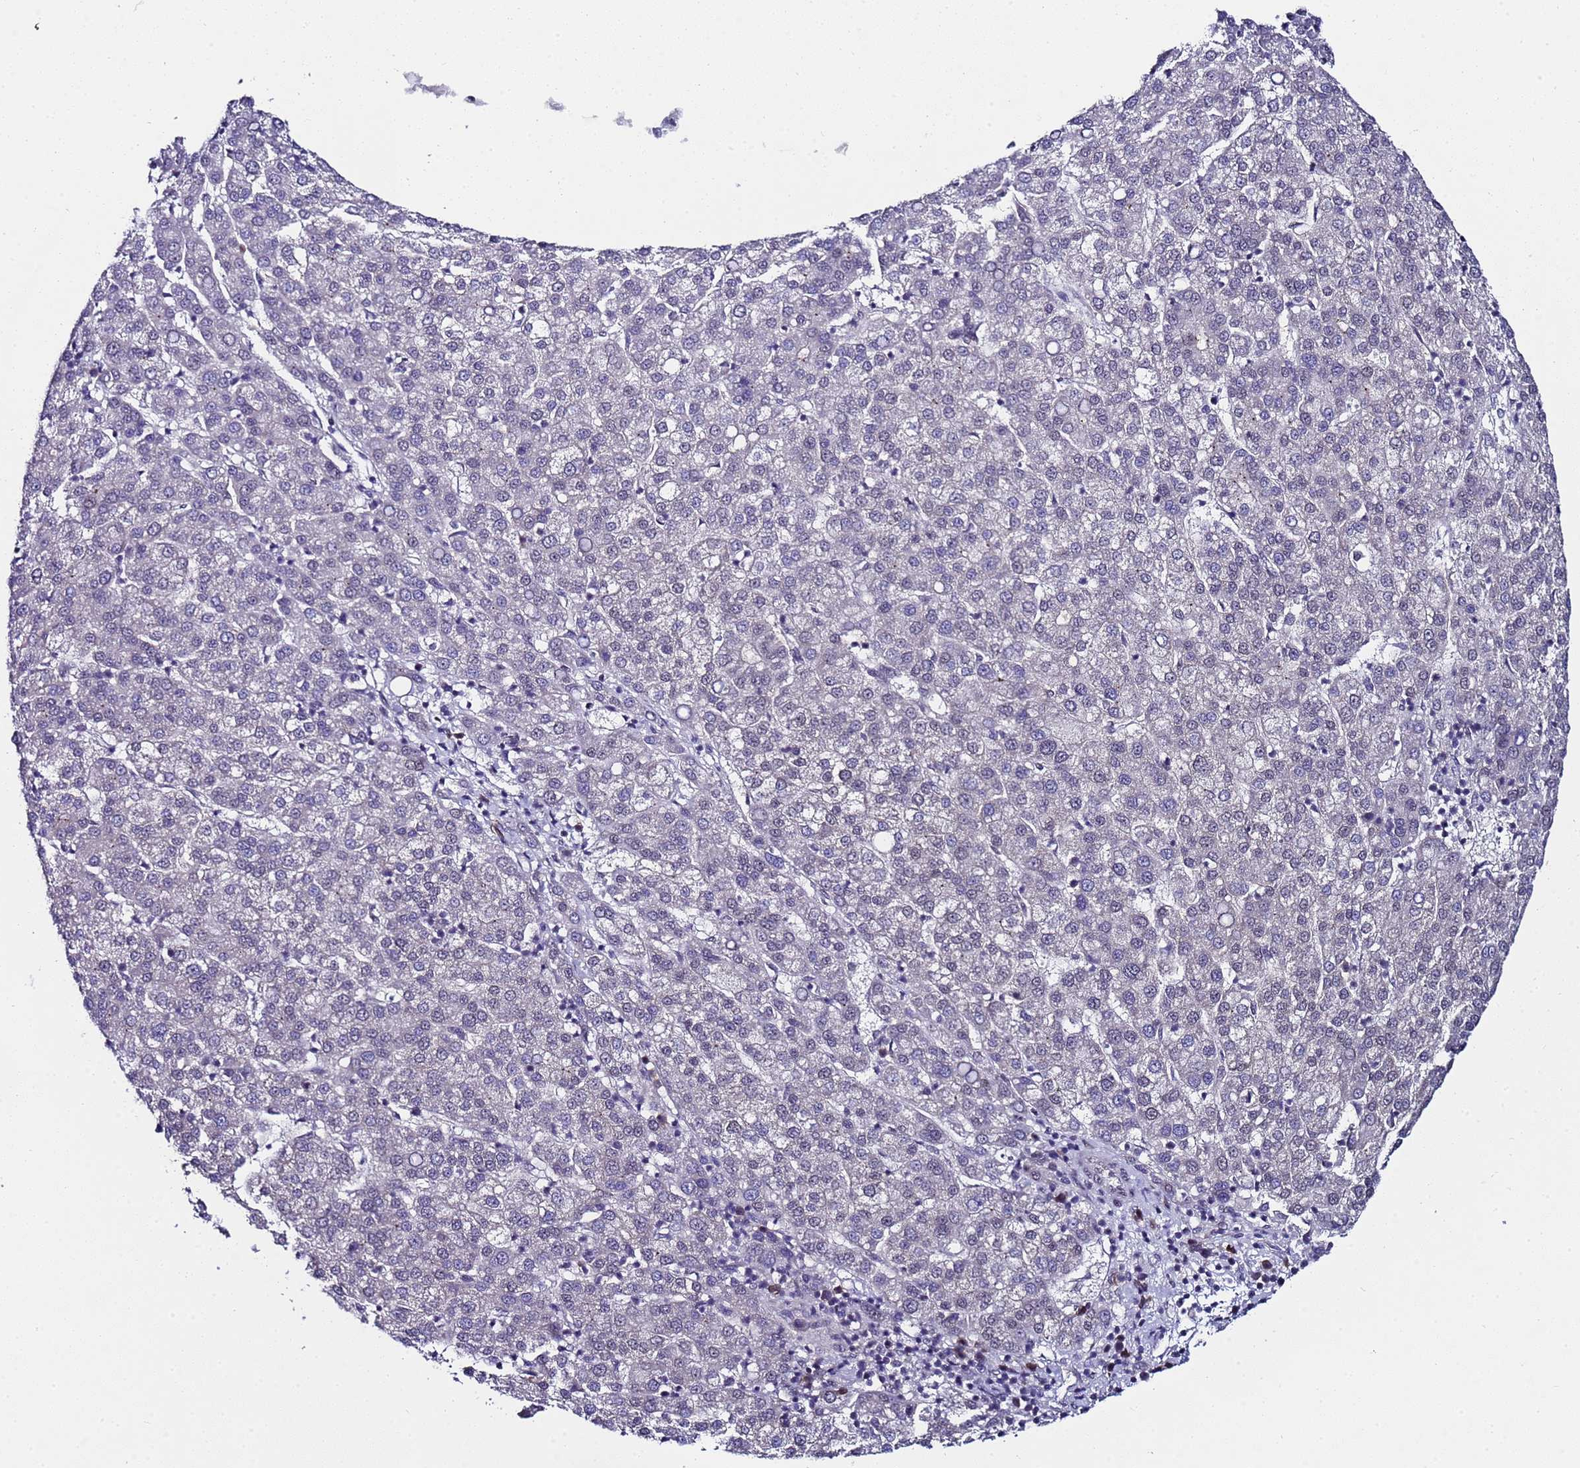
{"staining": {"intensity": "negative", "quantity": "none", "location": "none"}, "tissue": "liver cancer", "cell_type": "Tumor cells", "image_type": "cancer", "snomed": [{"axis": "morphology", "description": "Carcinoma, Hepatocellular, NOS"}, {"axis": "topography", "description": "Liver"}], "caption": "A high-resolution micrograph shows immunohistochemistry (IHC) staining of liver cancer, which displays no significant positivity in tumor cells. (Stains: DAB immunohistochemistry with hematoxylin counter stain, Microscopy: brightfield microscopy at high magnification).", "gene": "C19orf47", "patient": {"sex": "female", "age": 58}}